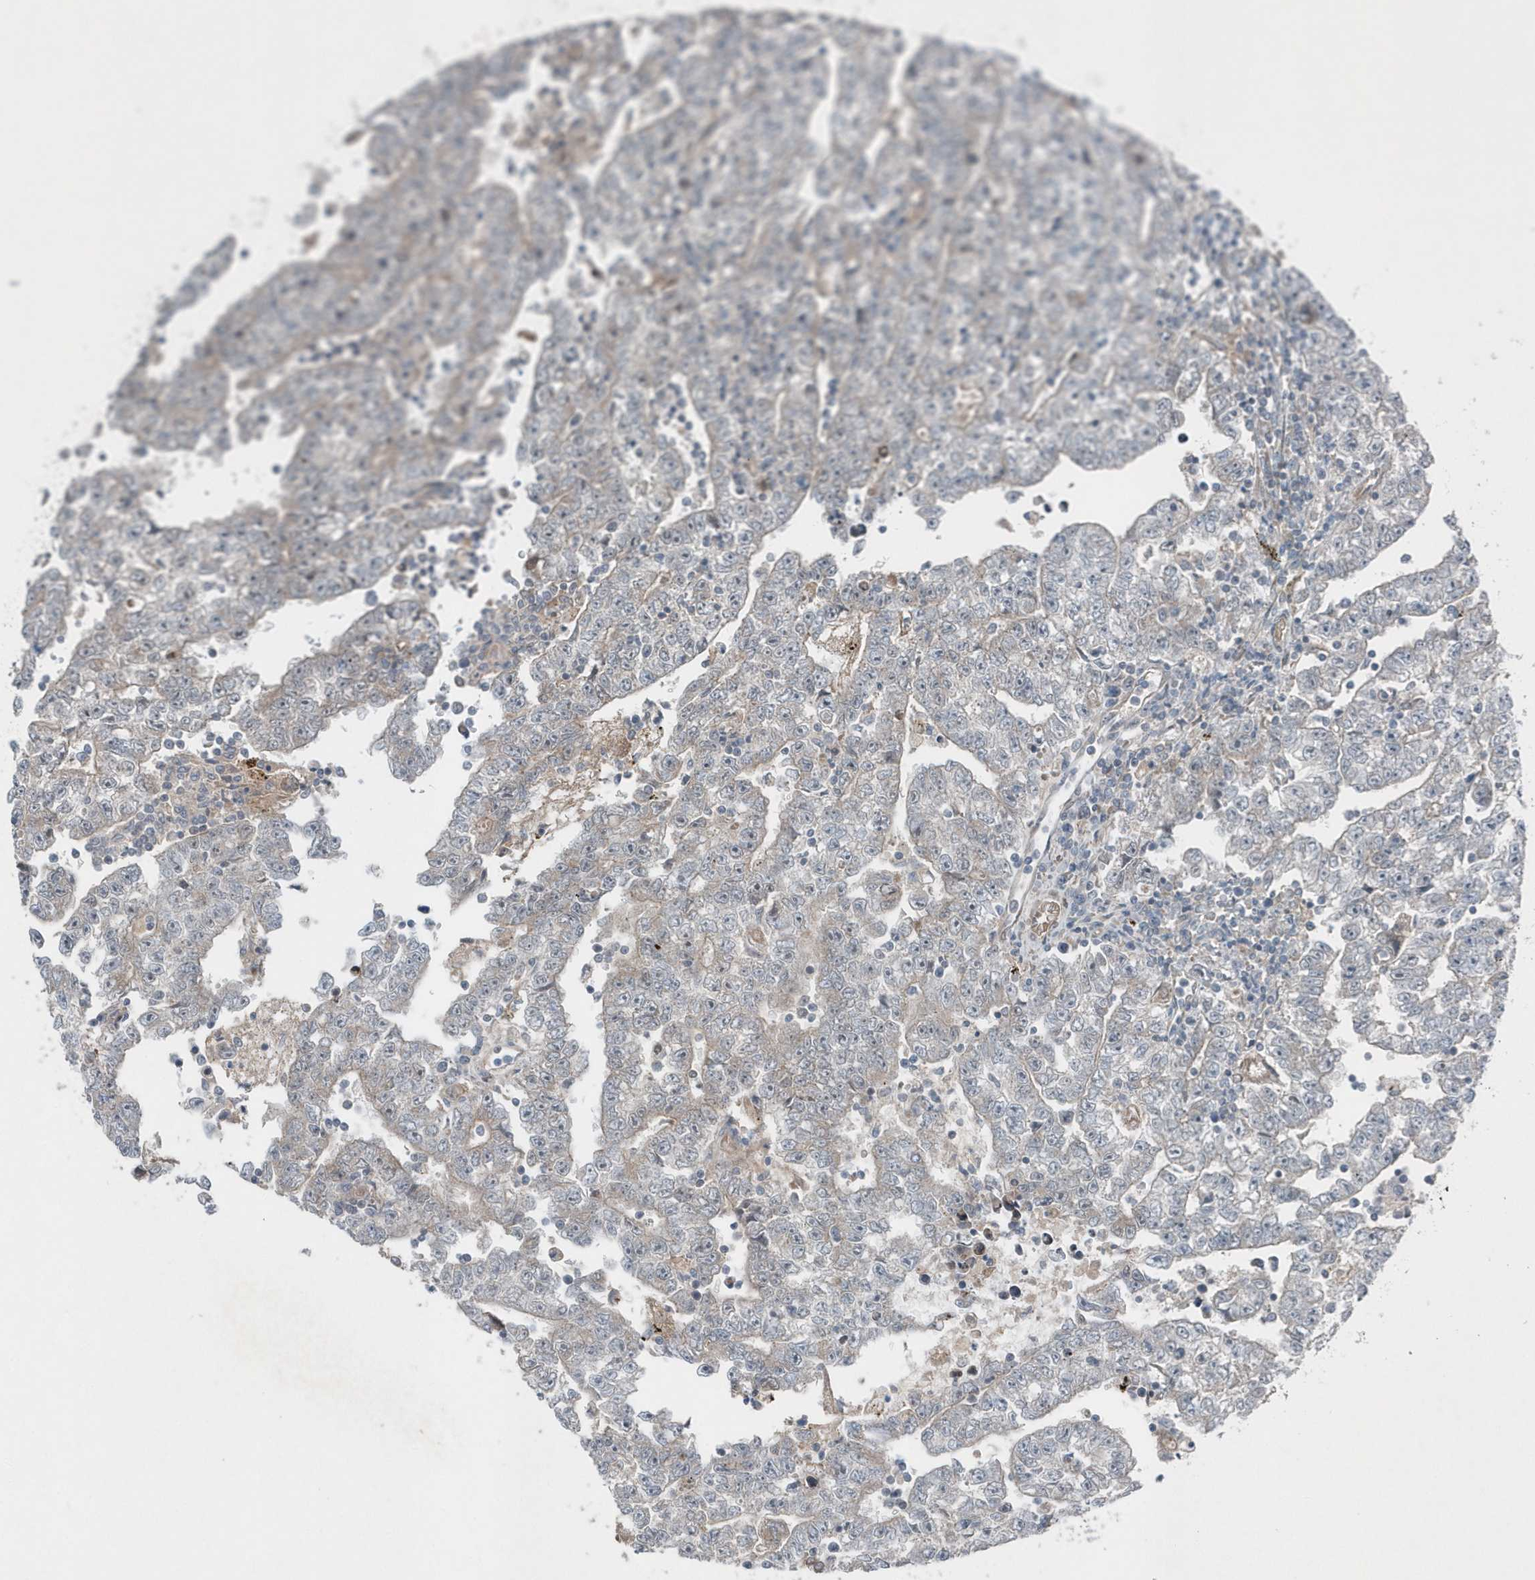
{"staining": {"intensity": "weak", "quantity": "<25%", "location": "cytoplasmic/membranous"}, "tissue": "testis cancer", "cell_type": "Tumor cells", "image_type": "cancer", "snomed": [{"axis": "morphology", "description": "Carcinoma, Embryonal, NOS"}, {"axis": "topography", "description": "Testis"}], "caption": "Tumor cells are negative for protein expression in human testis embryonal carcinoma.", "gene": "MCC", "patient": {"sex": "male", "age": 25}}